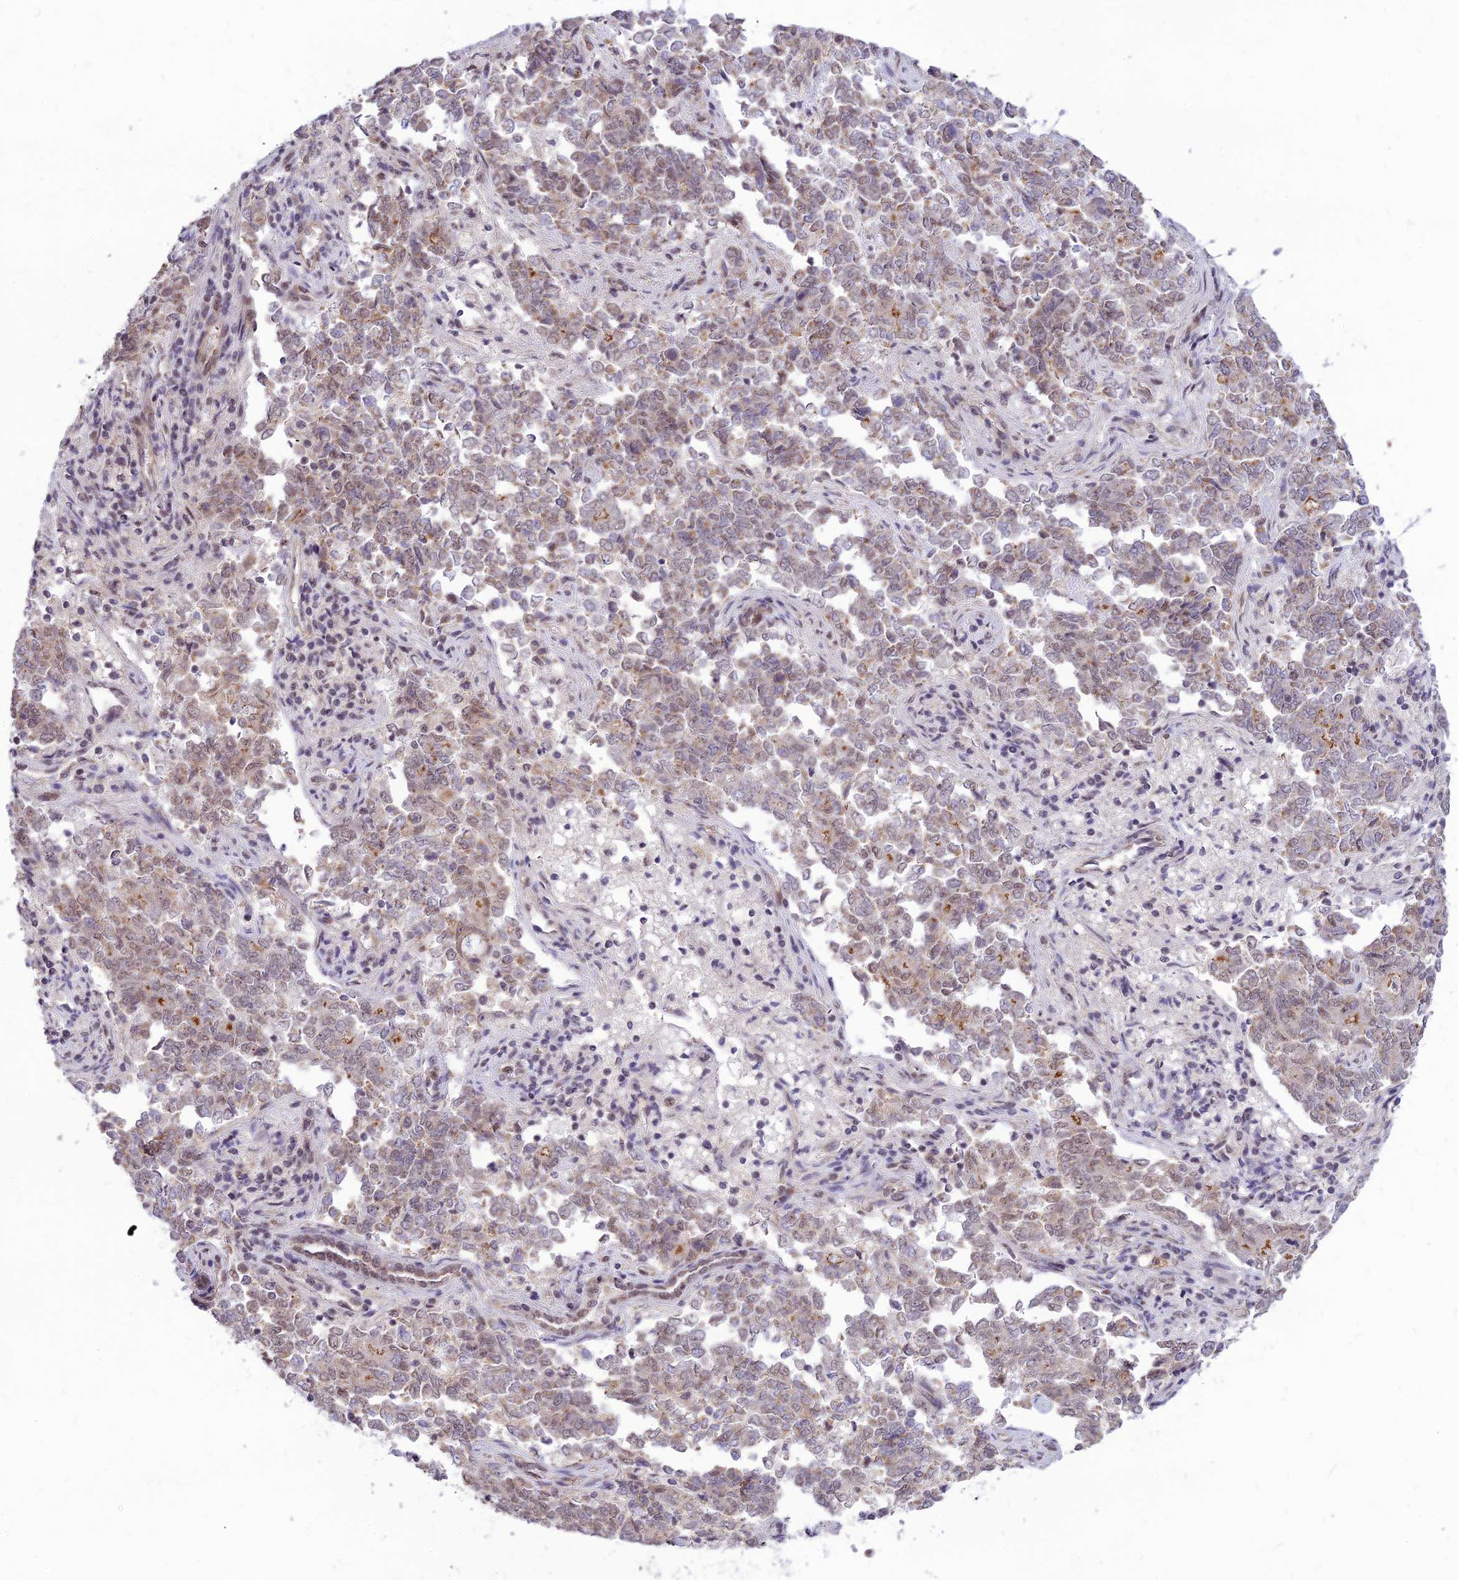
{"staining": {"intensity": "weak", "quantity": ">75%", "location": "cytoplasmic/membranous,nuclear"}, "tissue": "endometrial cancer", "cell_type": "Tumor cells", "image_type": "cancer", "snomed": [{"axis": "morphology", "description": "Adenocarcinoma, NOS"}, {"axis": "topography", "description": "Endometrium"}], "caption": "Endometrial adenocarcinoma stained for a protein shows weak cytoplasmic/membranous and nuclear positivity in tumor cells. (brown staining indicates protein expression, while blue staining denotes nuclei).", "gene": "MICOS13", "patient": {"sex": "female", "age": 80}}